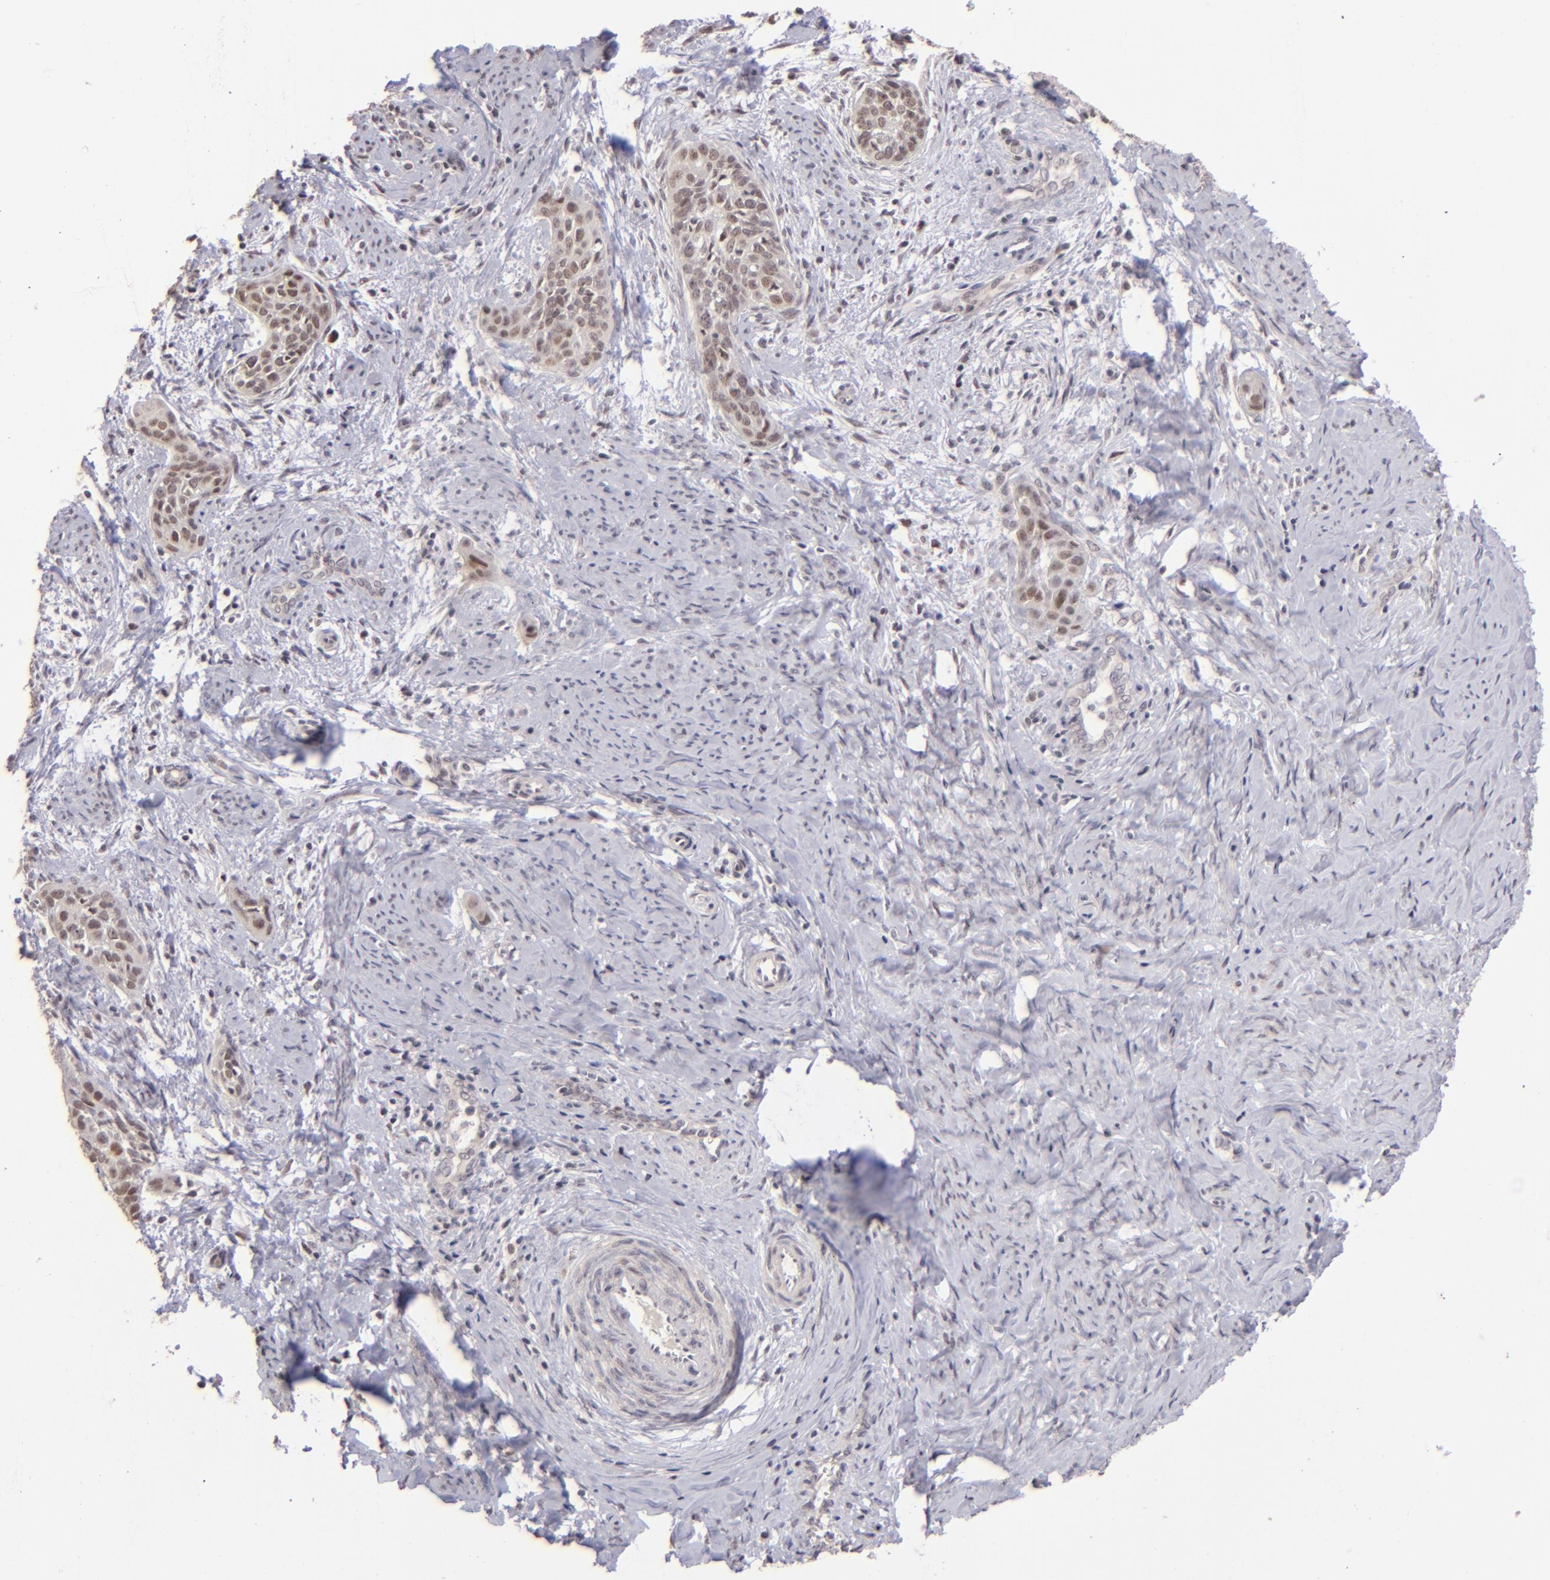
{"staining": {"intensity": "weak", "quantity": "<25%", "location": "nuclear"}, "tissue": "cervical cancer", "cell_type": "Tumor cells", "image_type": "cancer", "snomed": [{"axis": "morphology", "description": "Squamous cell carcinoma, NOS"}, {"axis": "topography", "description": "Cervix"}], "caption": "High power microscopy histopathology image of an immunohistochemistry (IHC) photomicrograph of cervical cancer (squamous cell carcinoma), revealing no significant positivity in tumor cells.", "gene": "RARB", "patient": {"sex": "female", "age": 33}}